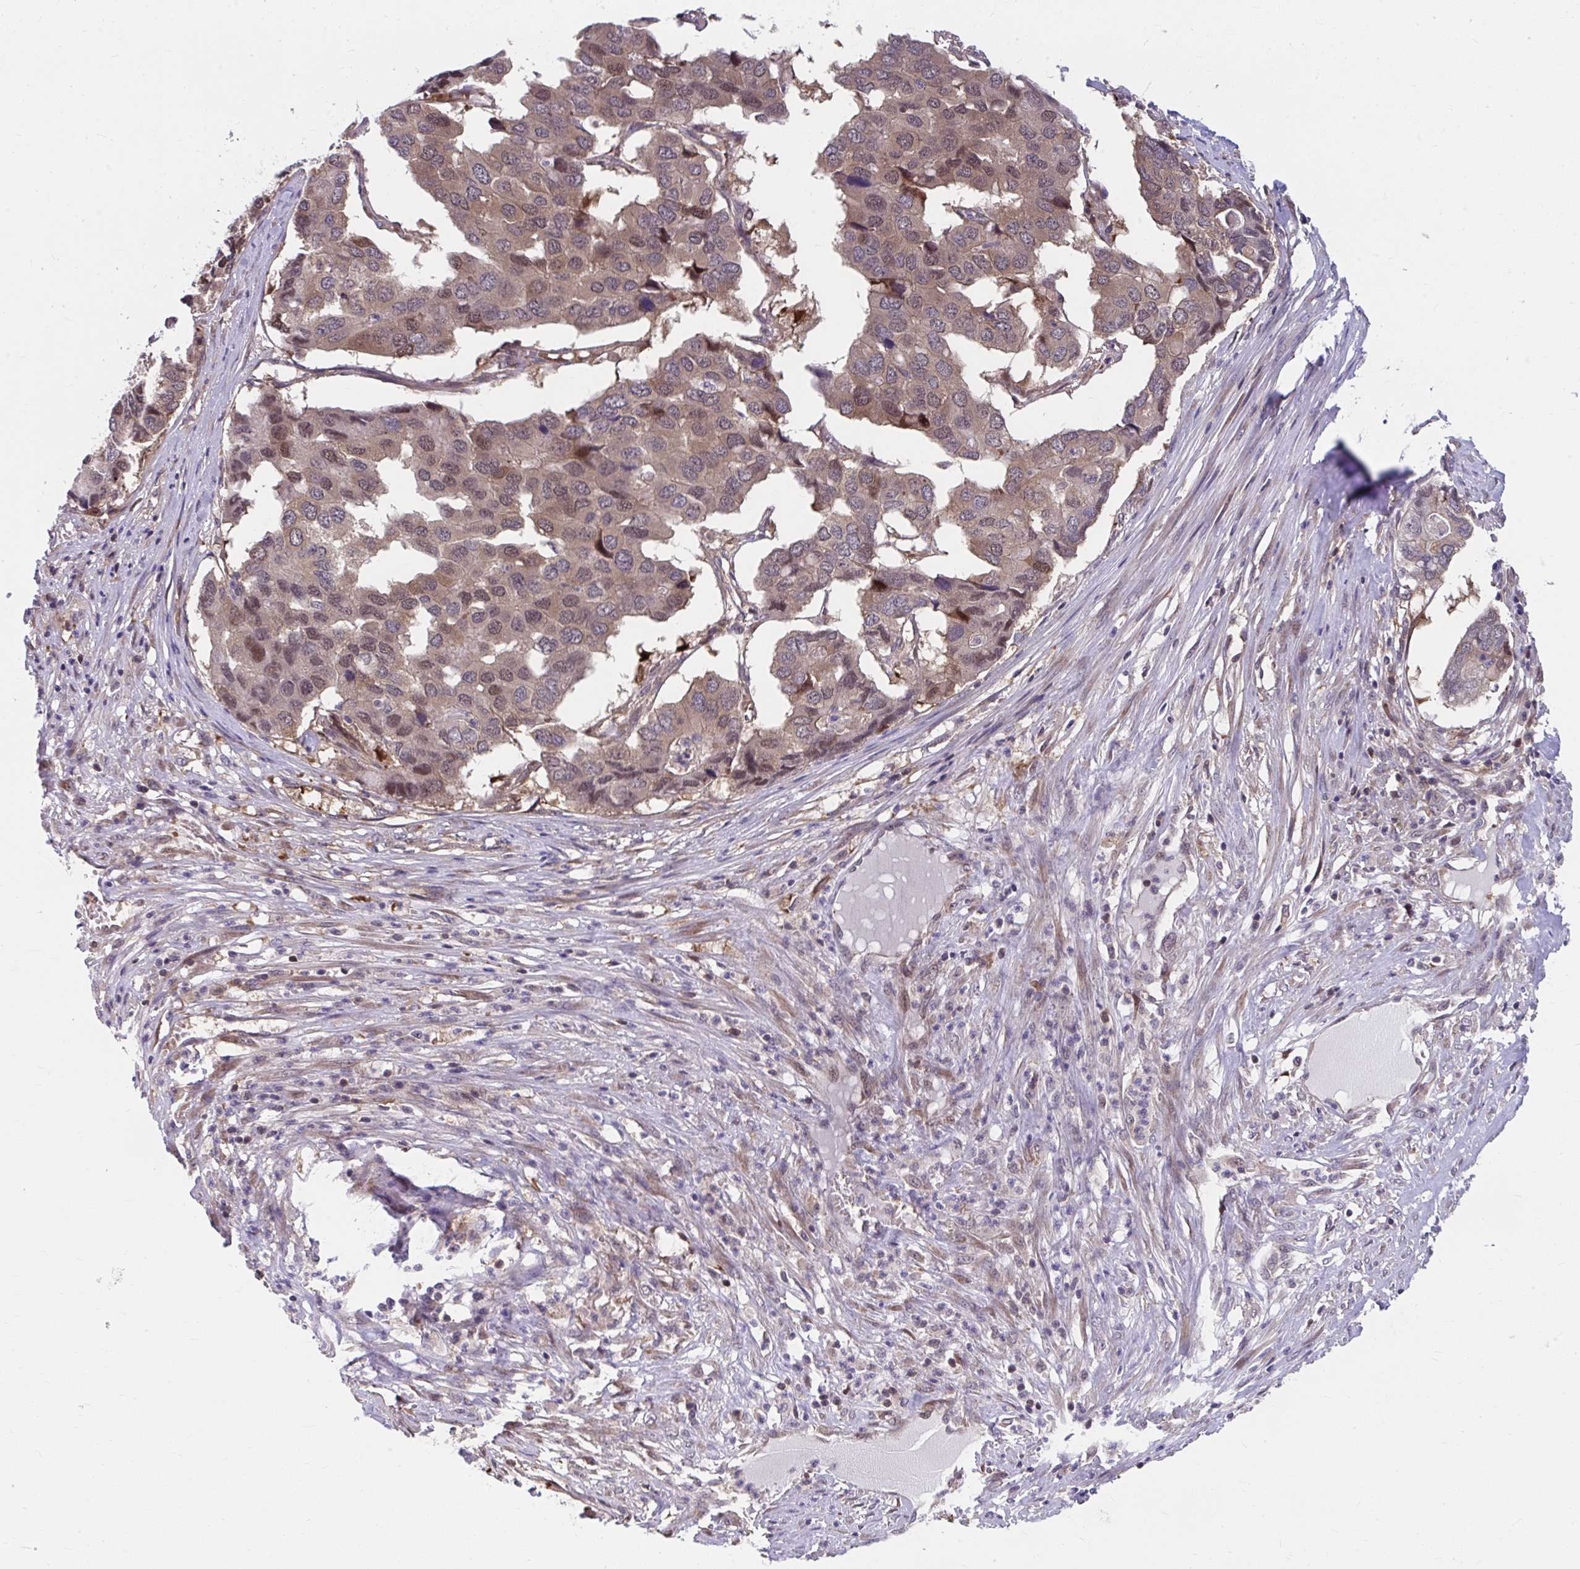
{"staining": {"intensity": "moderate", "quantity": "<25%", "location": "cytoplasmic/membranous,nuclear"}, "tissue": "pancreatic cancer", "cell_type": "Tumor cells", "image_type": "cancer", "snomed": [{"axis": "morphology", "description": "Adenocarcinoma, NOS"}, {"axis": "topography", "description": "Pancreas"}], "caption": "Adenocarcinoma (pancreatic) stained with a brown dye displays moderate cytoplasmic/membranous and nuclear positive expression in approximately <25% of tumor cells.", "gene": "PCDHB7", "patient": {"sex": "male", "age": 50}}